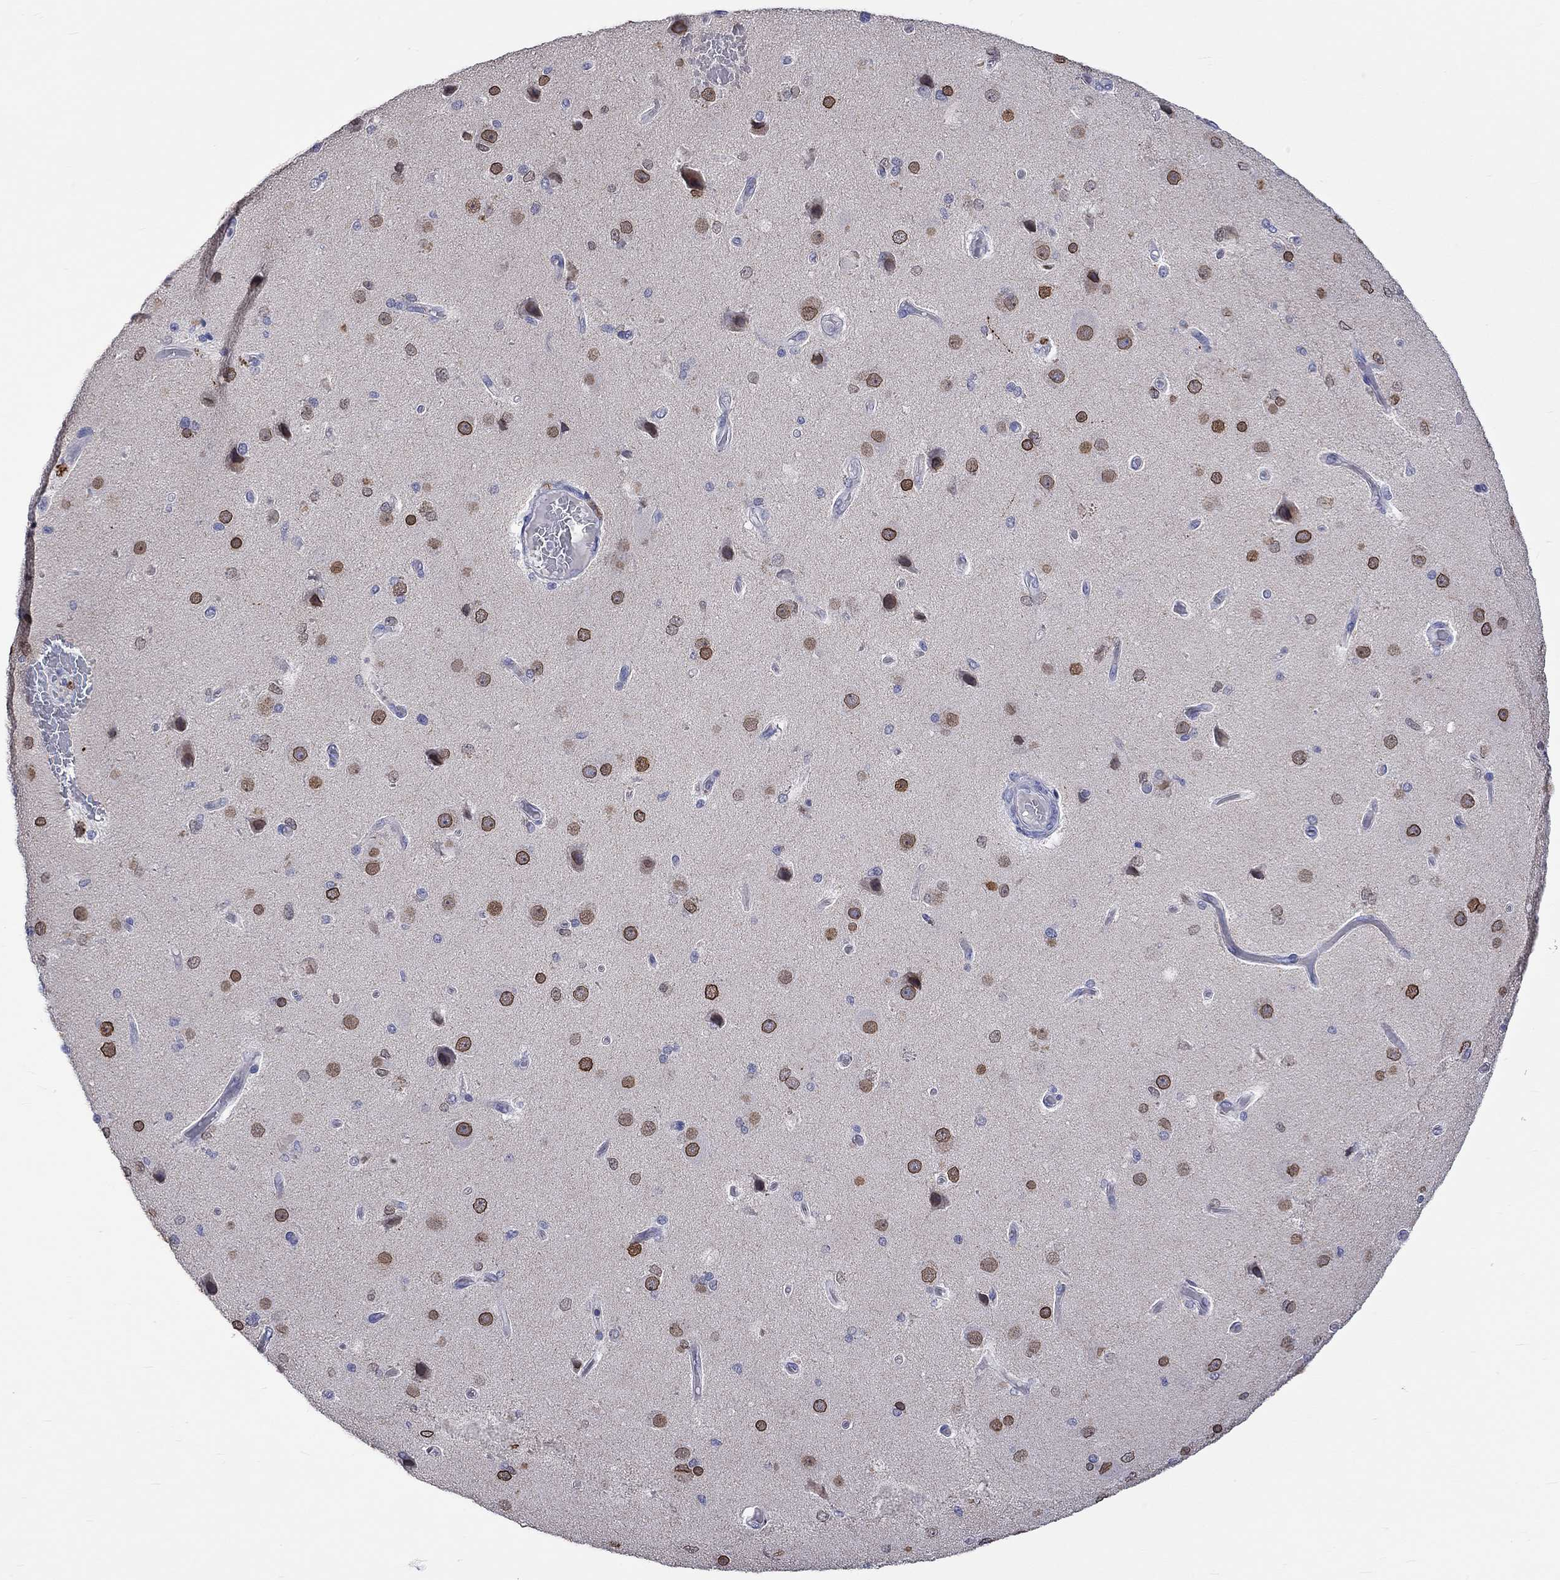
{"staining": {"intensity": "negative", "quantity": "none", "location": "none"}, "tissue": "cerebral cortex", "cell_type": "Endothelial cells", "image_type": "normal", "snomed": [{"axis": "morphology", "description": "Normal tissue, NOS"}, {"axis": "morphology", "description": "Glioma, malignant, High grade"}, {"axis": "topography", "description": "Cerebral cortex"}], "caption": "Human cerebral cortex stained for a protein using immunohistochemistry (IHC) shows no positivity in endothelial cells.", "gene": "LRFN4", "patient": {"sex": "male", "age": 77}}